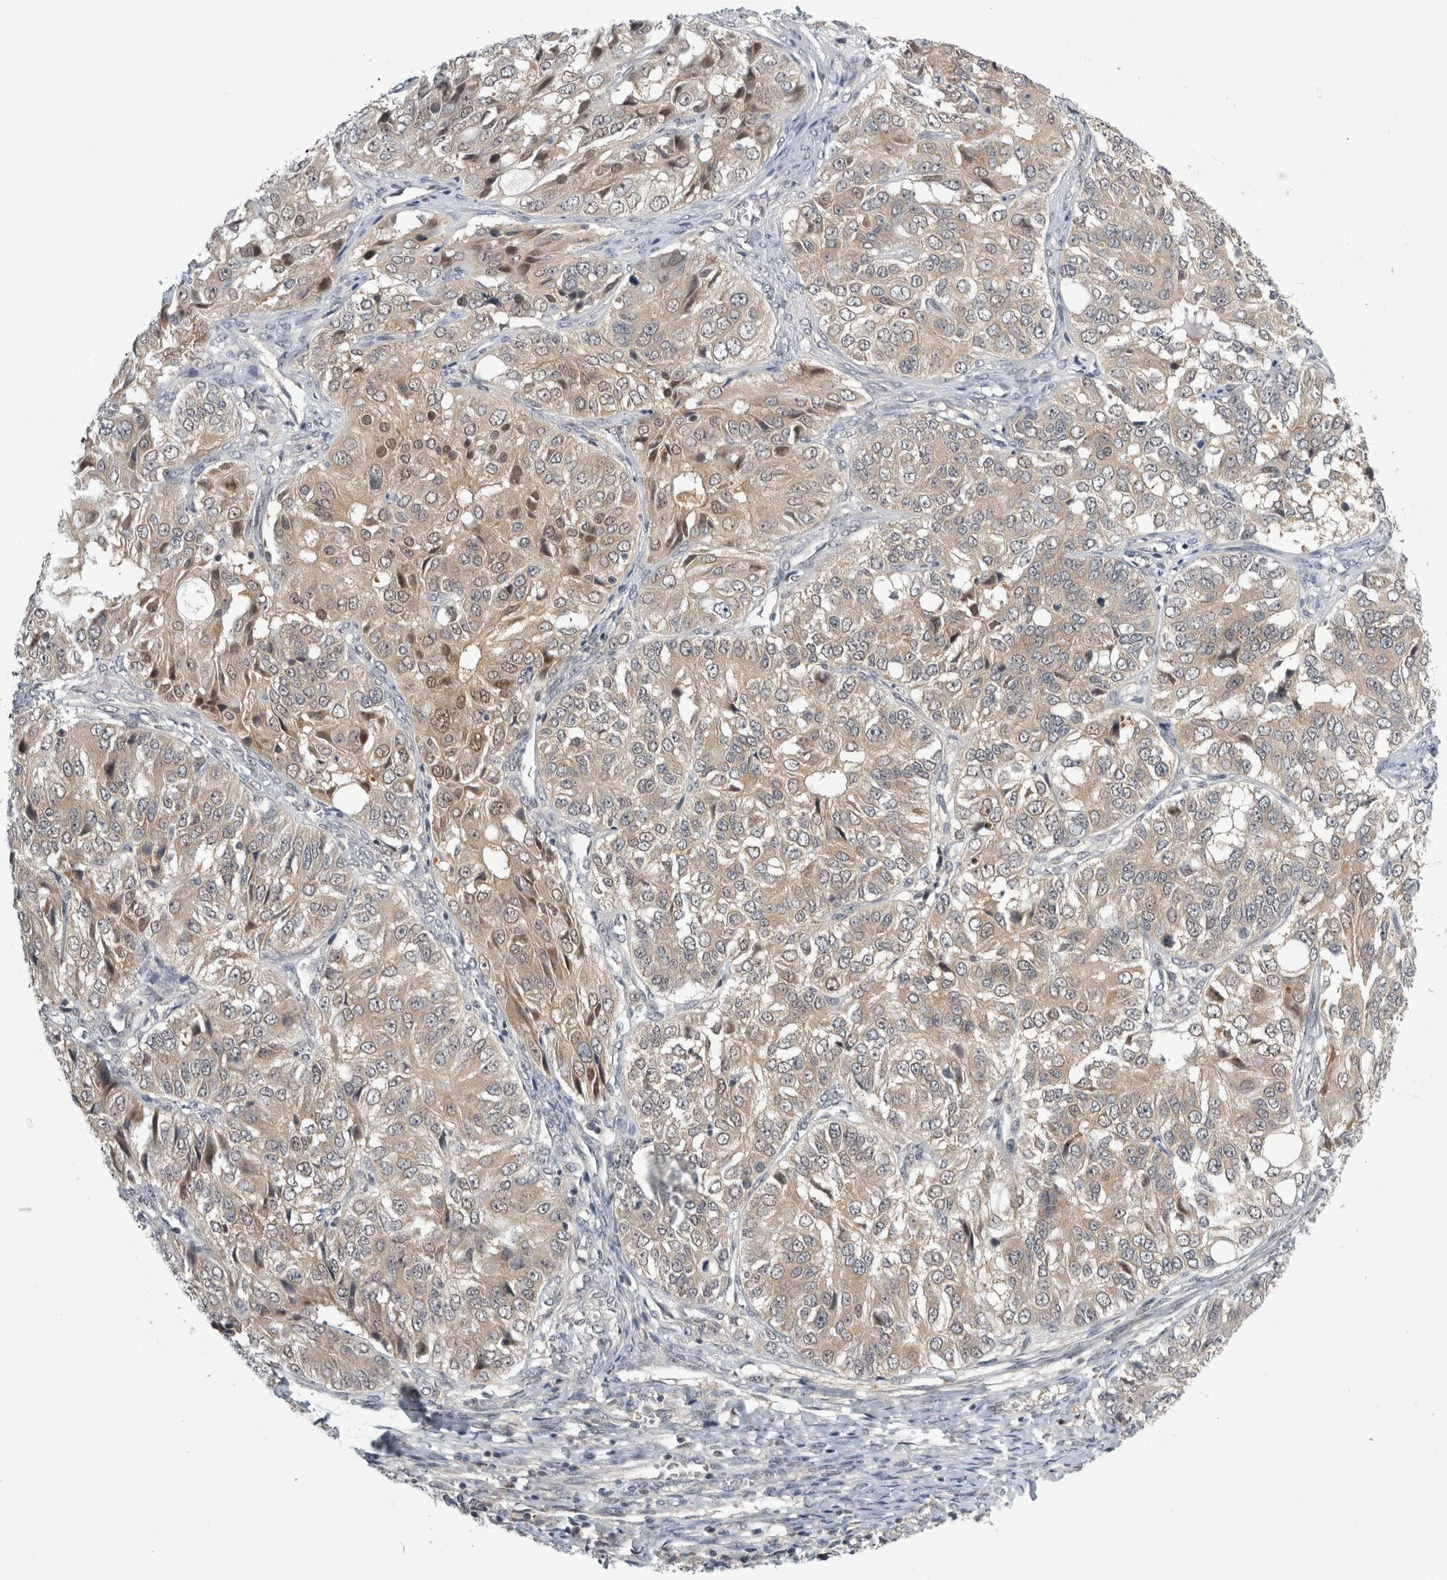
{"staining": {"intensity": "weak", "quantity": ">75%", "location": "cytoplasmic/membranous,nuclear"}, "tissue": "ovarian cancer", "cell_type": "Tumor cells", "image_type": "cancer", "snomed": [{"axis": "morphology", "description": "Carcinoma, endometroid"}, {"axis": "topography", "description": "Ovary"}], "caption": "Ovarian endometroid carcinoma tissue demonstrates weak cytoplasmic/membranous and nuclear expression in approximately >75% of tumor cells, visualized by immunohistochemistry. (brown staining indicates protein expression, while blue staining denotes nuclei).", "gene": "PSMB2", "patient": {"sex": "female", "age": 51}}